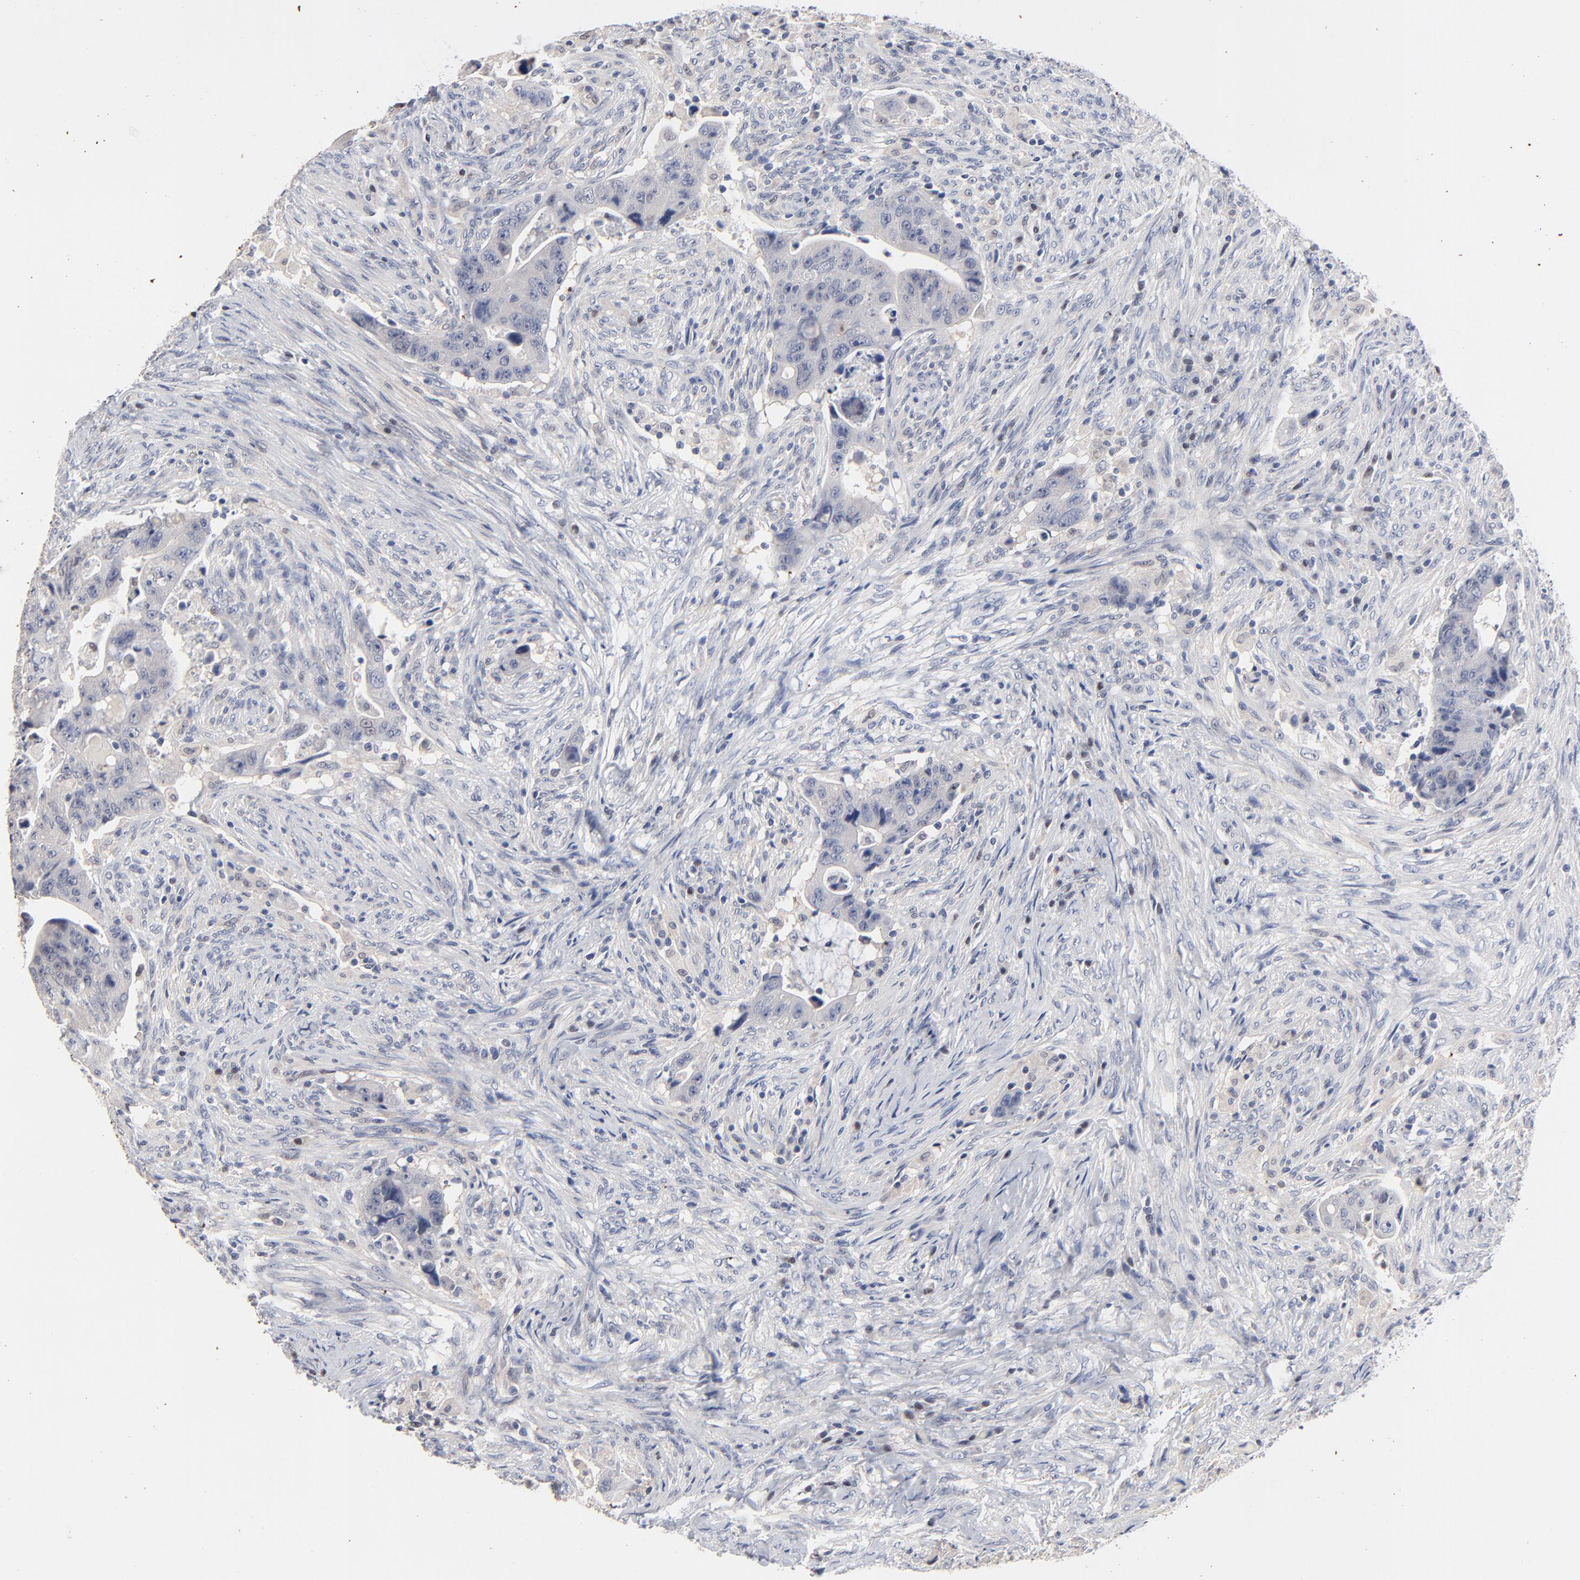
{"staining": {"intensity": "negative", "quantity": "none", "location": "none"}, "tissue": "colorectal cancer", "cell_type": "Tumor cells", "image_type": "cancer", "snomed": [{"axis": "morphology", "description": "Adenocarcinoma, NOS"}, {"axis": "topography", "description": "Rectum"}], "caption": "Immunohistochemistry (IHC) histopathology image of colorectal cancer stained for a protein (brown), which exhibits no expression in tumor cells.", "gene": "AADAC", "patient": {"sex": "female", "age": 71}}